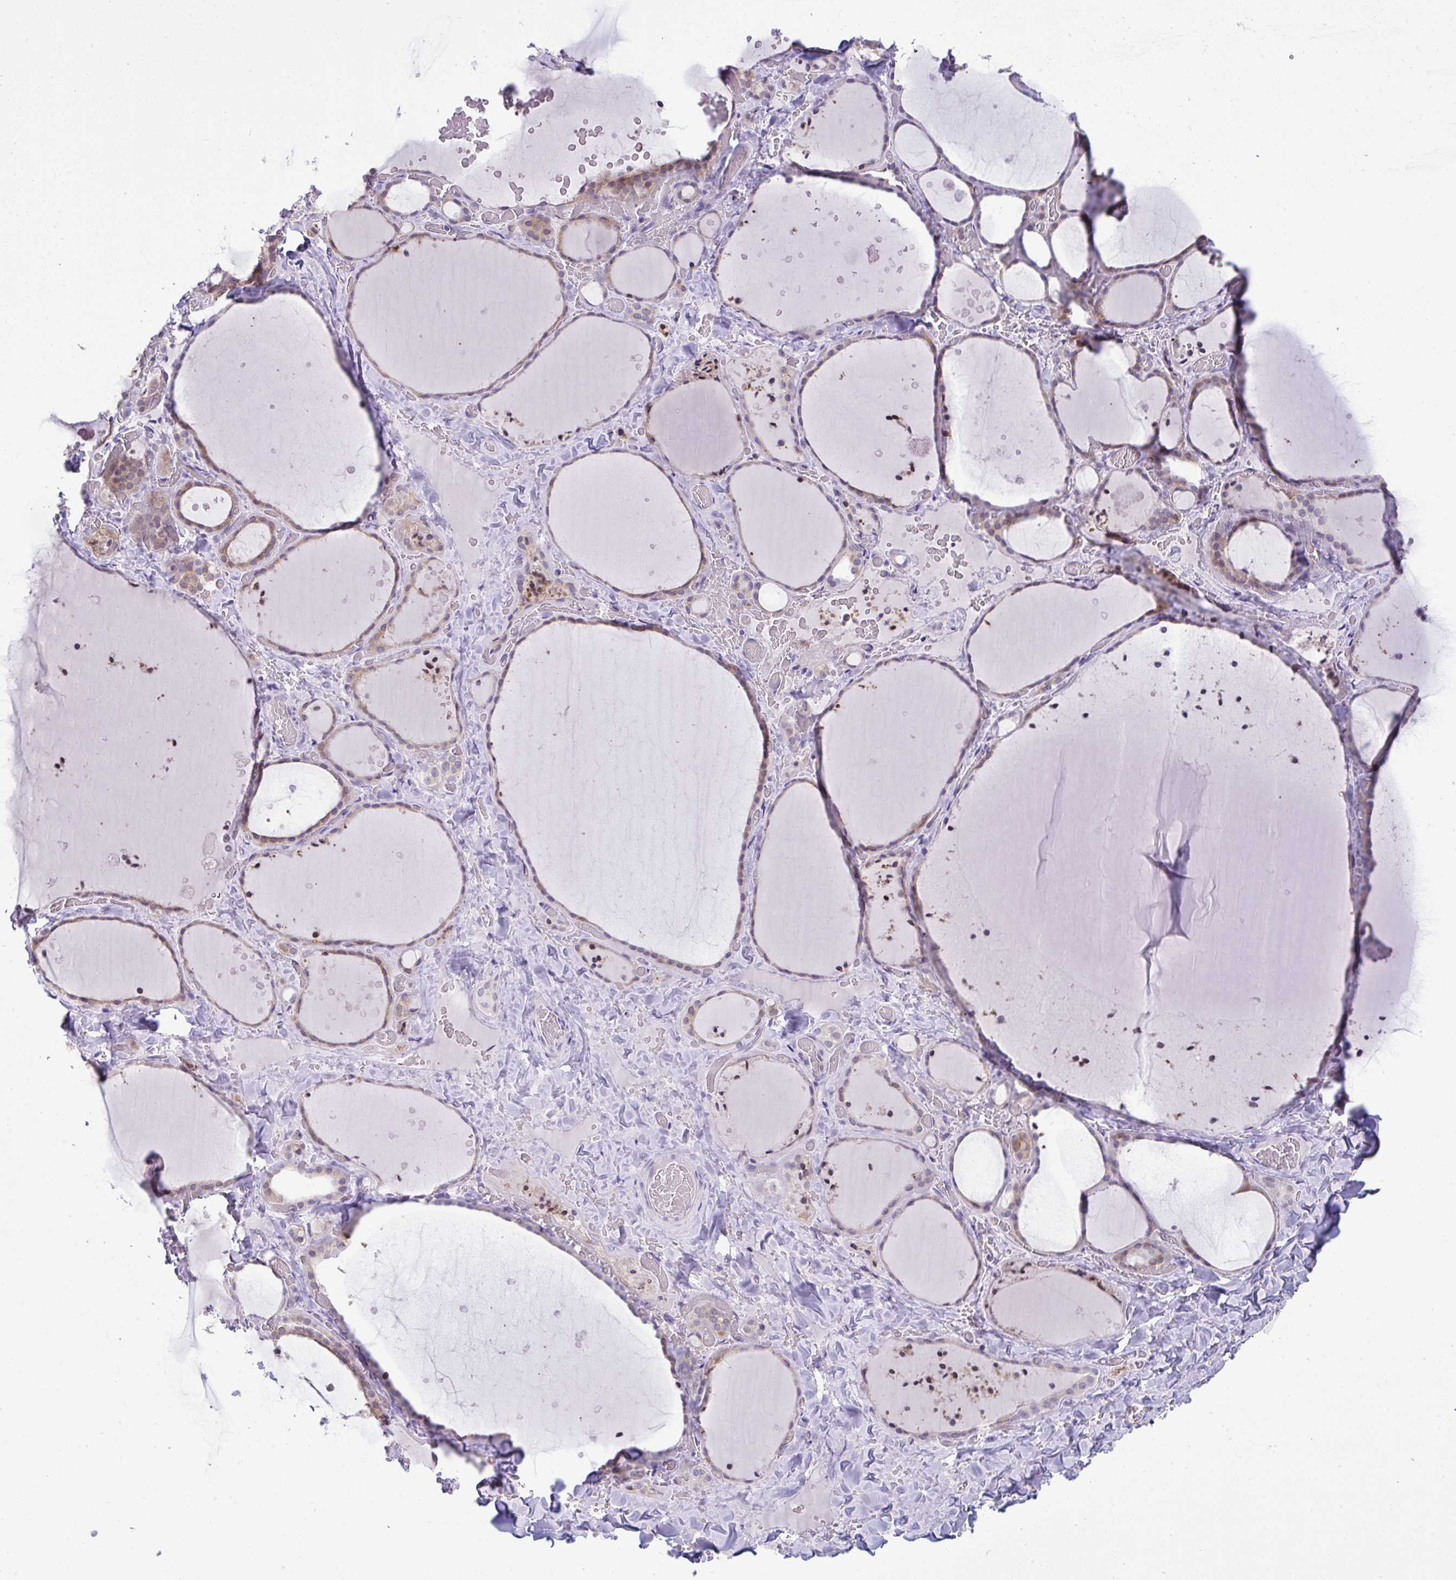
{"staining": {"intensity": "weak", "quantity": "25%-75%", "location": "cytoplasmic/membranous"}, "tissue": "thyroid gland", "cell_type": "Glandular cells", "image_type": "normal", "snomed": [{"axis": "morphology", "description": "Normal tissue, NOS"}, {"axis": "topography", "description": "Thyroid gland"}], "caption": "DAB immunohistochemical staining of unremarkable thyroid gland exhibits weak cytoplasmic/membranous protein positivity in approximately 25%-75% of glandular cells.", "gene": "RANBP2", "patient": {"sex": "female", "age": 36}}